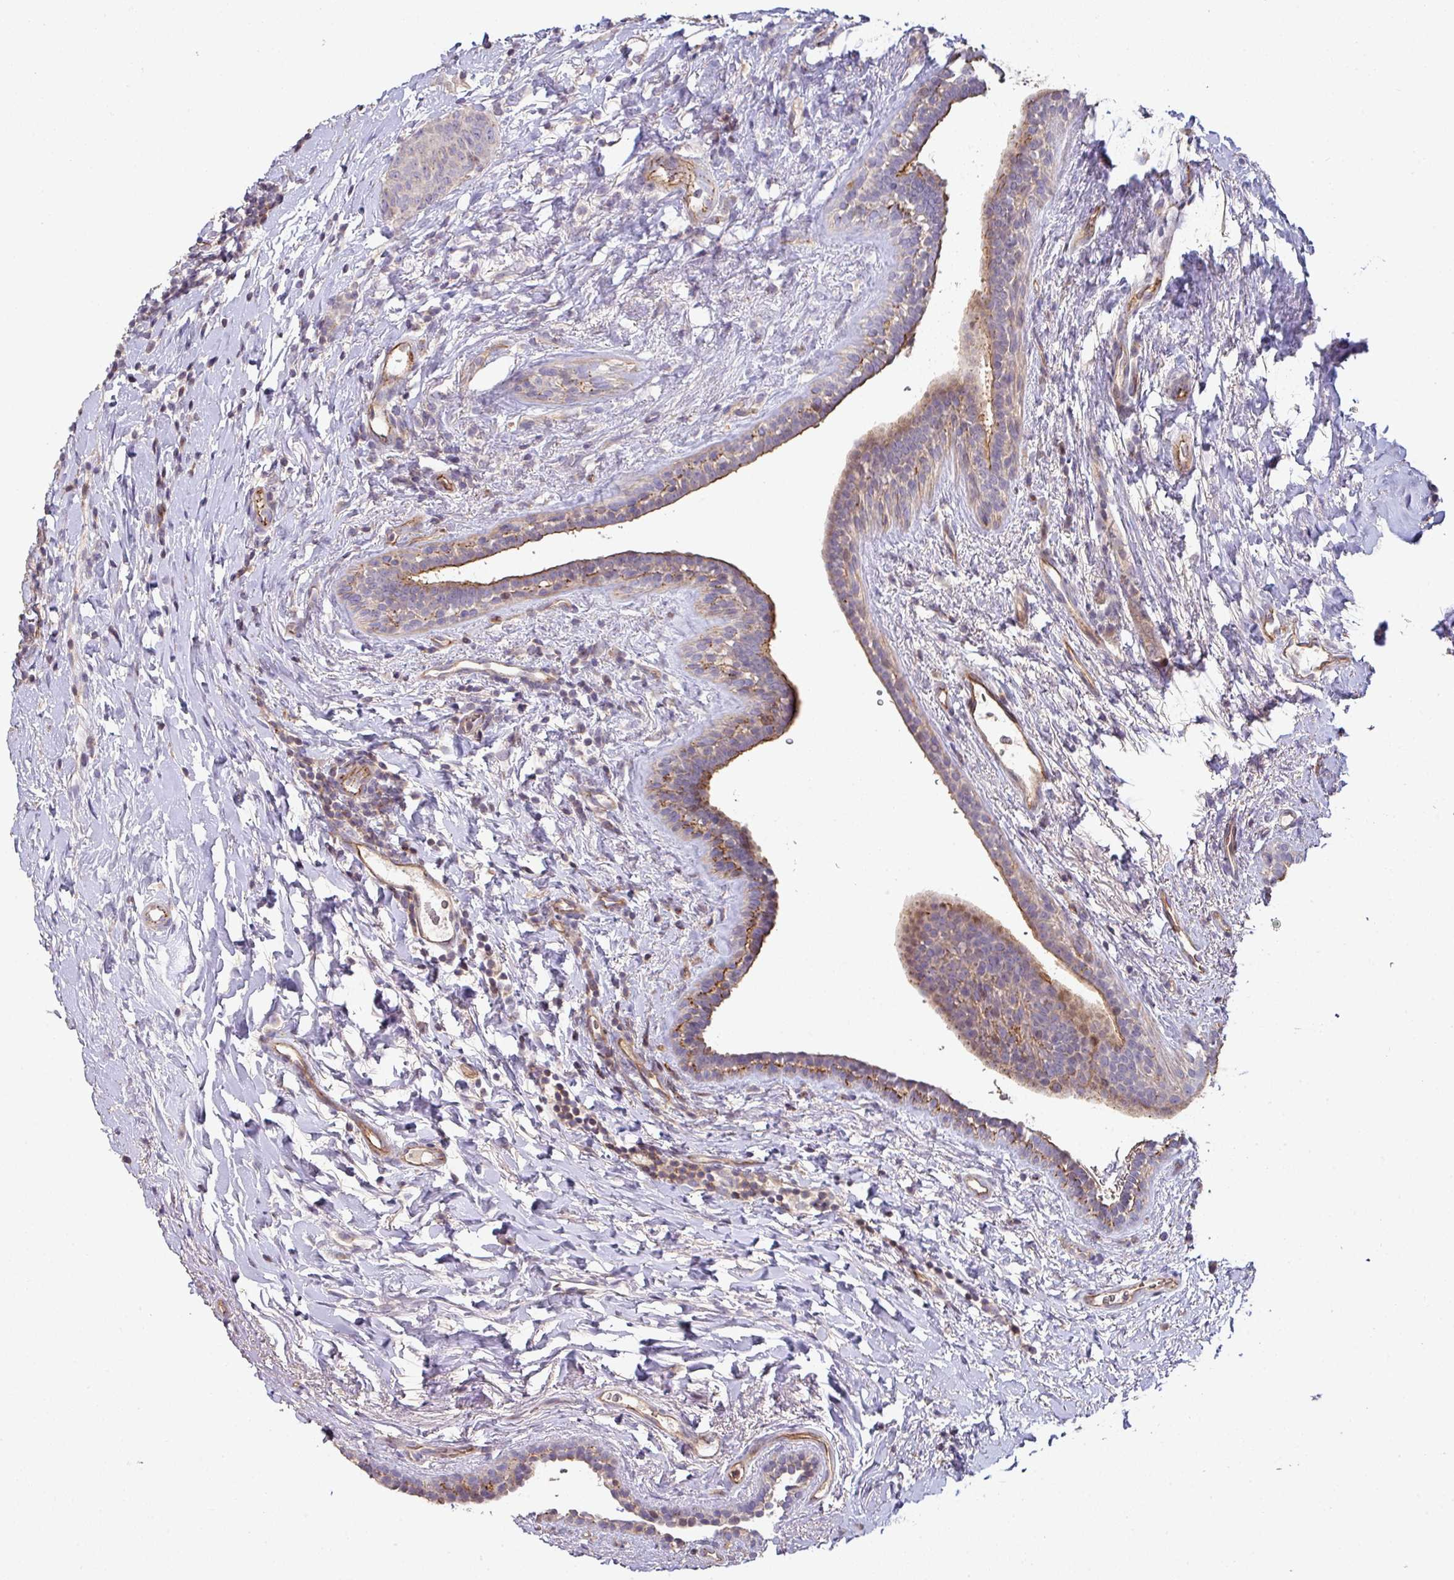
{"staining": {"intensity": "negative", "quantity": "none", "location": "none"}, "tissue": "breast cancer", "cell_type": "Tumor cells", "image_type": "cancer", "snomed": [{"axis": "morphology", "description": "Duct carcinoma"}, {"axis": "topography", "description": "Breast"}], "caption": "The micrograph exhibits no significant staining in tumor cells of intraductal carcinoma (breast). (DAB (3,3'-diaminobenzidine) immunohistochemistry with hematoxylin counter stain).", "gene": "RPL23A", "patient": {"sex": "female", "age": 40}}